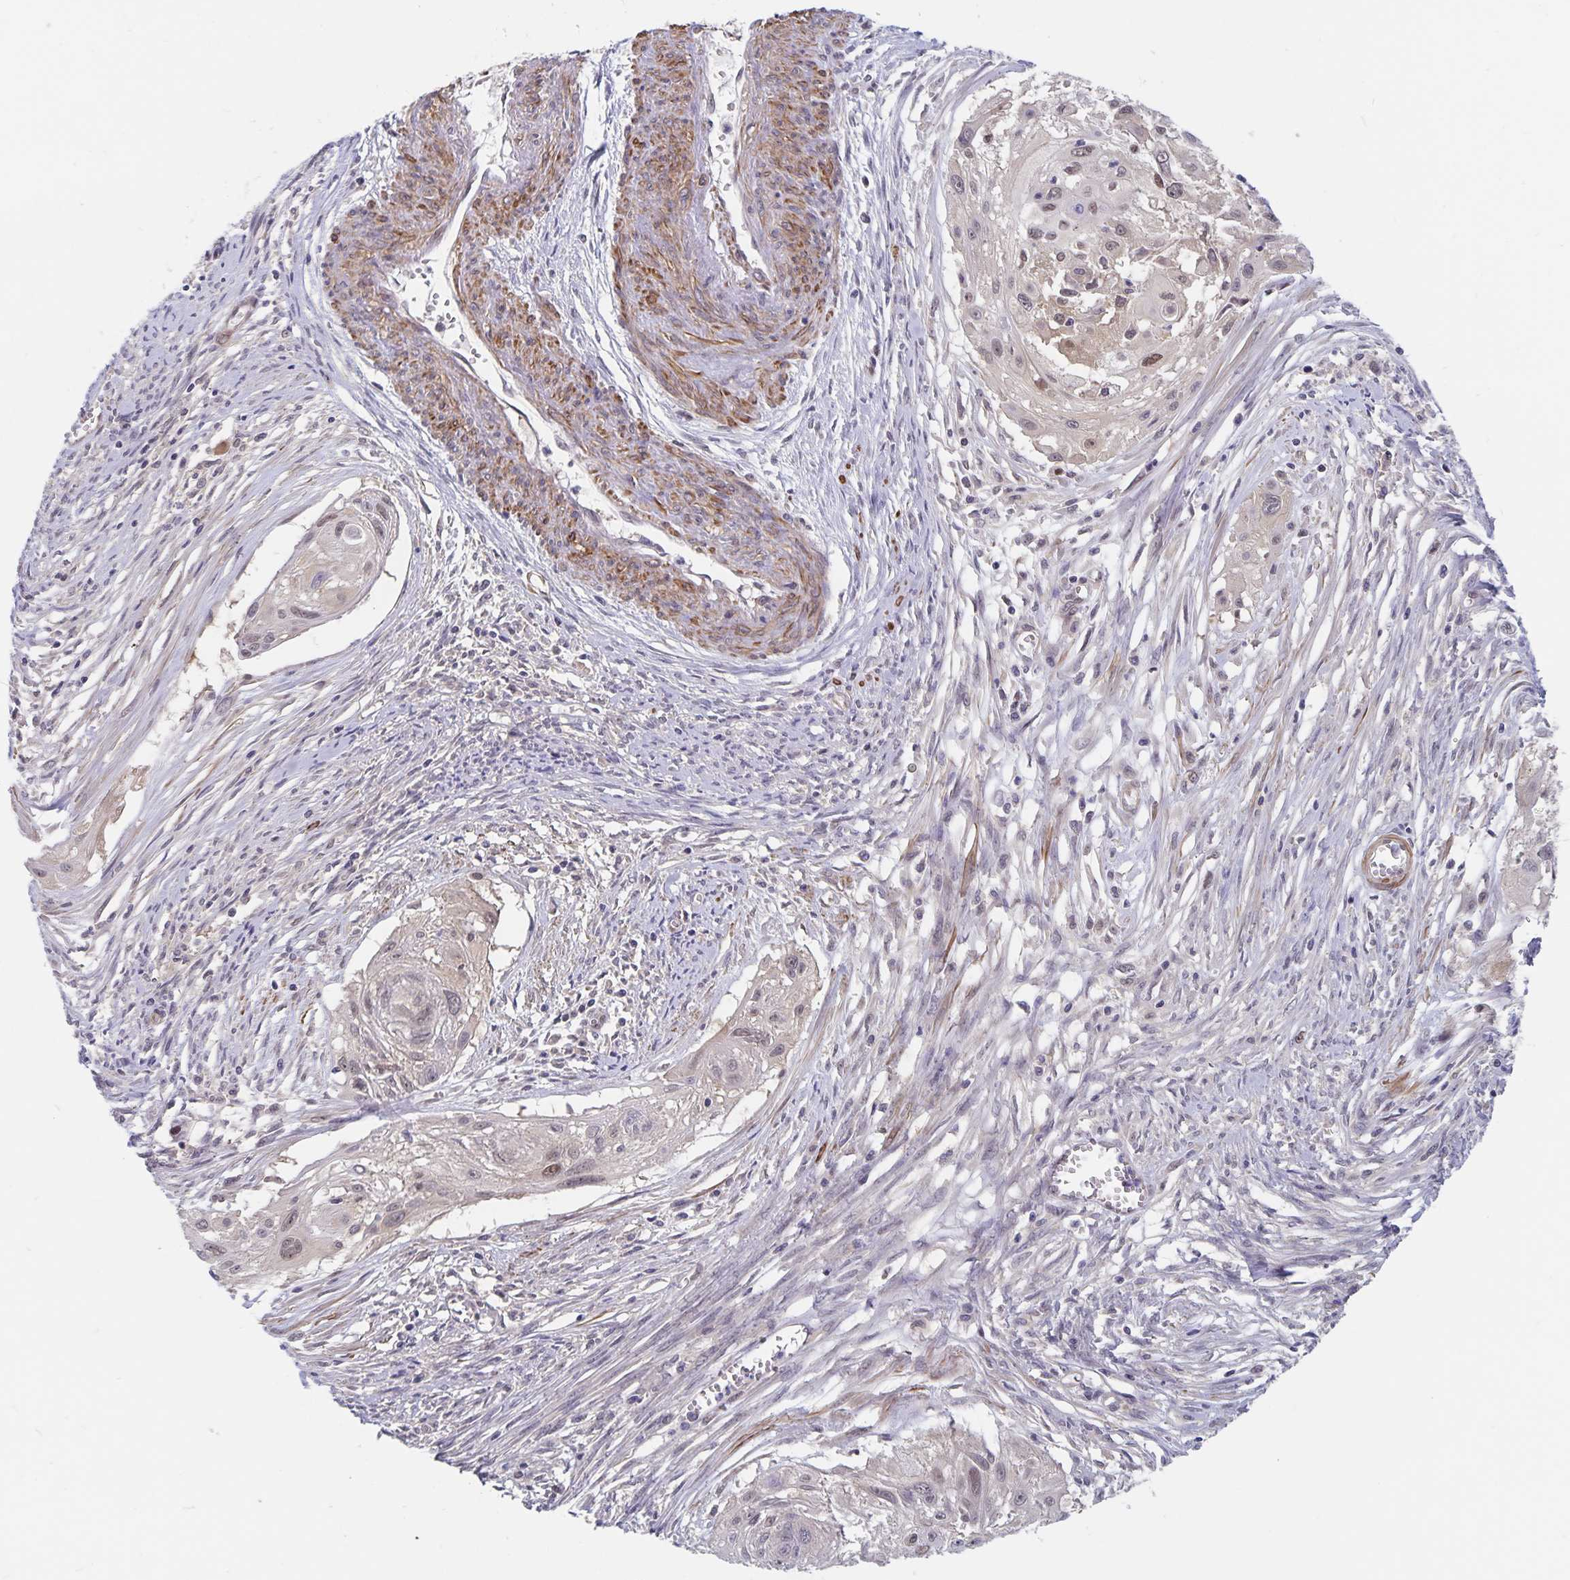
{"staining": {"intensity": "weak", "quantity": "<25%", "location": "nuclear"}, "tissue": "cervical cancer", "cell_type": "Tumor cells", "image_type": "cancer", "snomed": [{"axis": "morphology", "description": "Squamous cell carcinoma, NOS"}, {"axis": "topography", "description": "Cervix"}], "caption": "A photomicrograph of cervical cancer (squamous cell carcinoma) stained for a protein shows no brown staining in tumor cells.", "gene": "BAG6", "patient": {"sex": "female", "age": 49}}